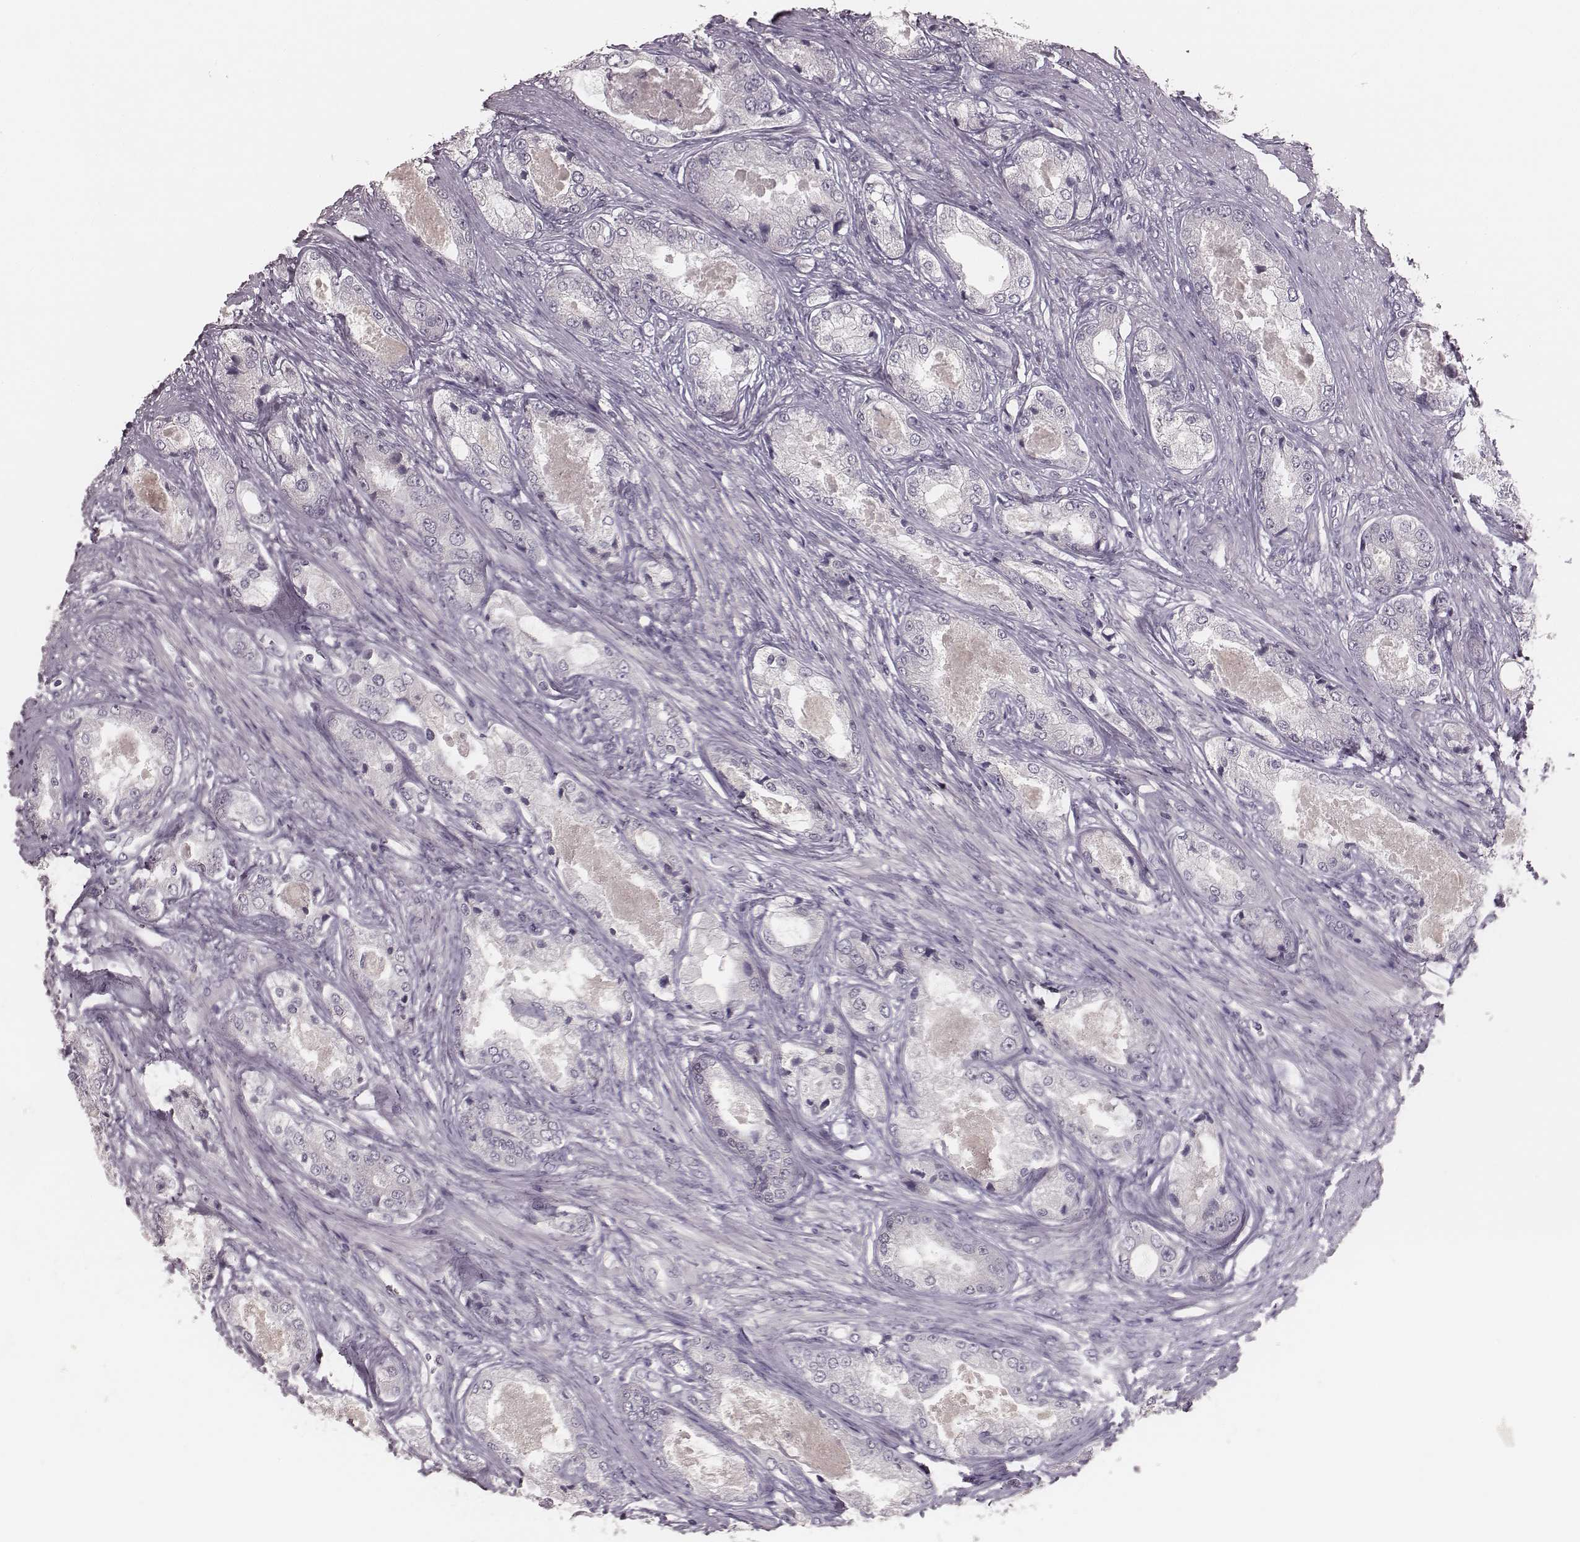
{"staining": {"intensity": "negative", "quantity": "none", "location": "none"}, "tissue": "prostate cancer", "cell_type": "Tumor cells", "image_type": "cancer", "snomed": [{"axis": "morphology", "description": "Adenocarcinoma, Low grade"}, {"axis": "topography", "description": "Prostate"}], "caption": "An image of human prostate cancer is negative for staining in tumor cells.", "gene": "LY6K", "patient": {"sex": "male", "age": 68}}